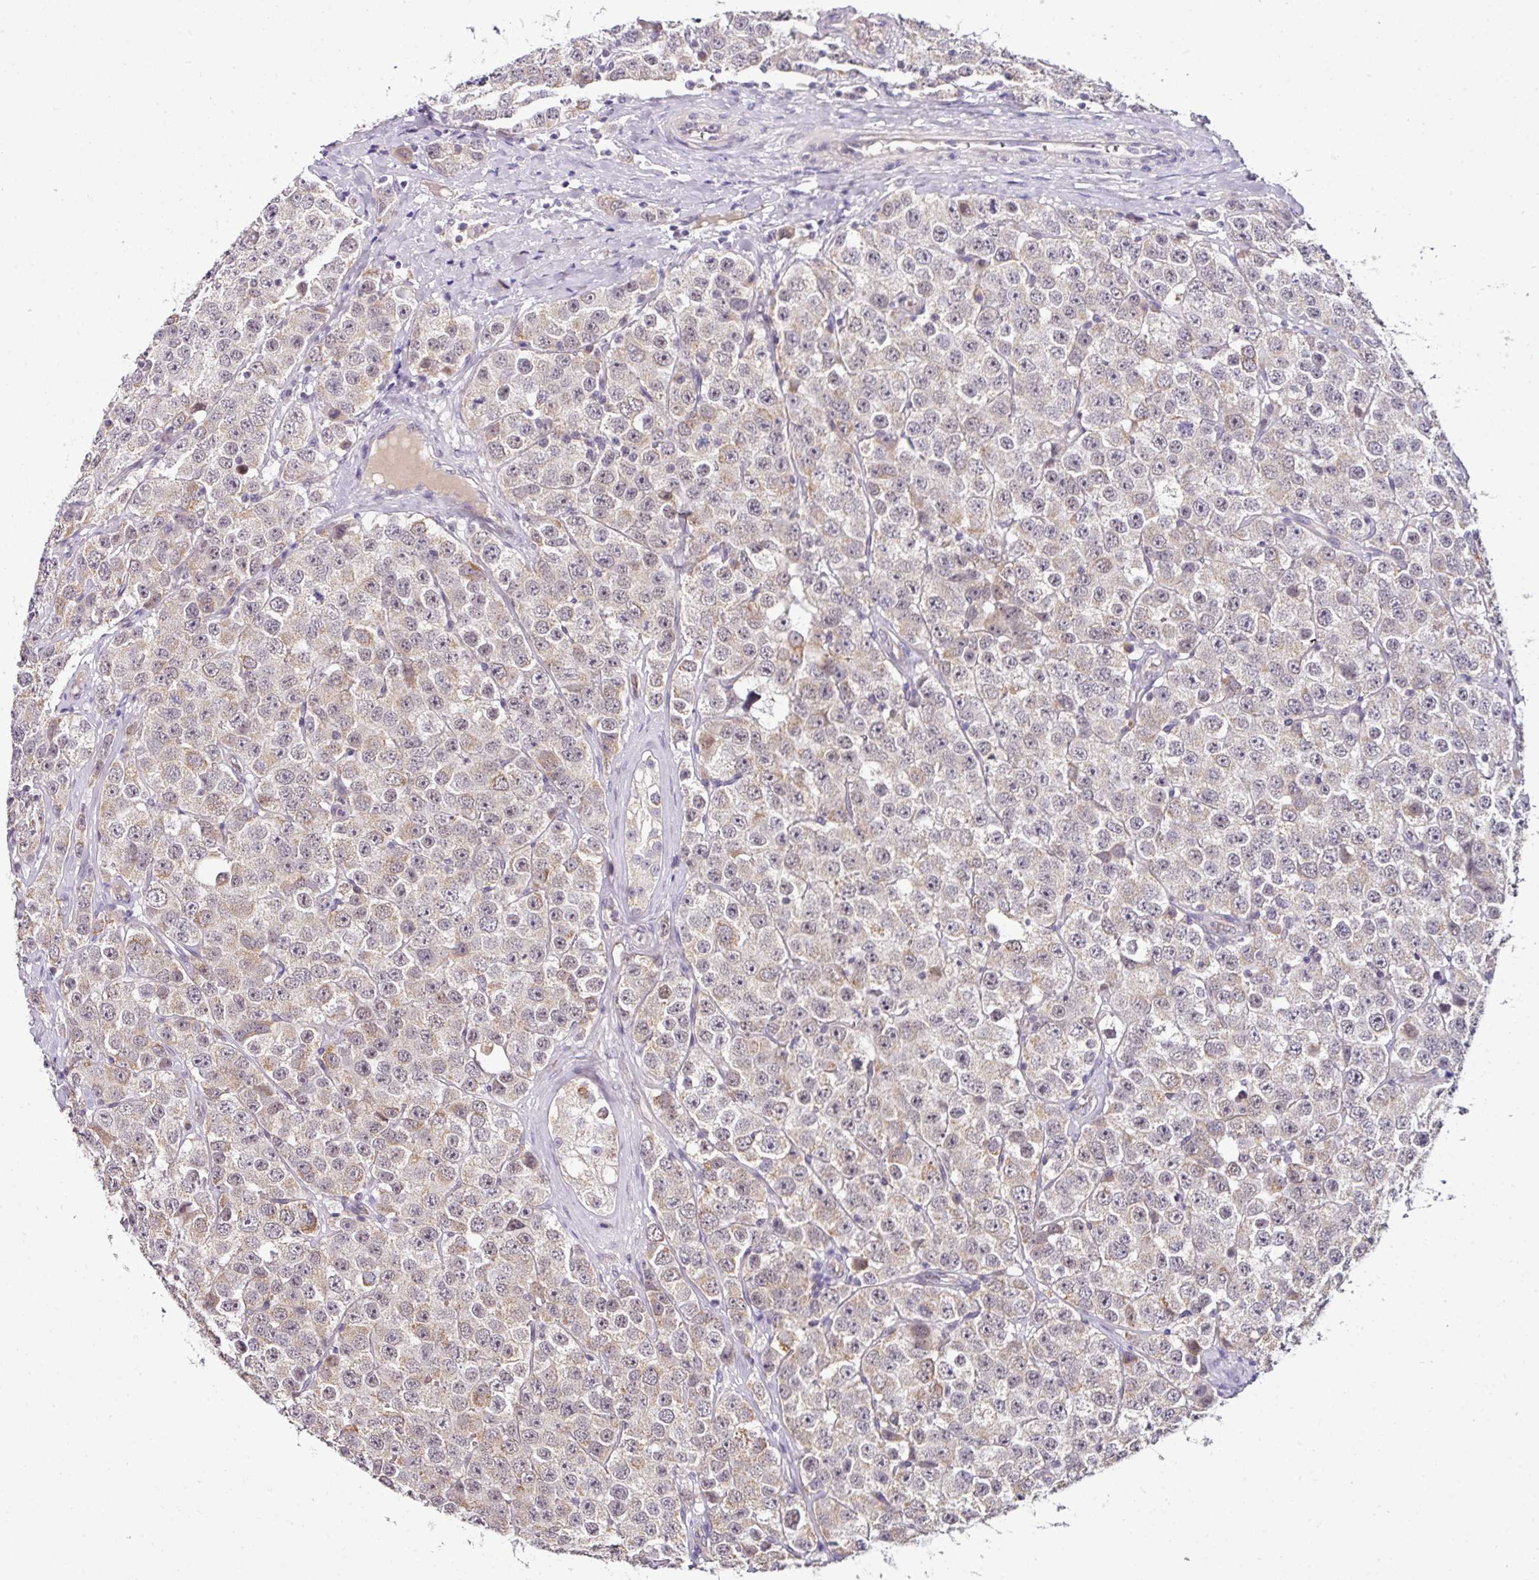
{"staining": {"intensity": "weak", "quantity": "25%-75%", "location": "cytoplasmic/membranous"}, "tissue": "testis cancer", "cell_type": "Tumor cells", "image_type": "cancer", "snomed": [{"axis": "morphology", "description": "Seminoma, NOS"}, {"axis": "topography", "description": "Testis"}], "caption": "Immunohistochemical staining of testis cancer displays weak cytoplasmic/membranous protein staining in about 25%-75% of tumor cells.", "gene": "NAPSA", "patient": {"sex": "male", "age": 28}}